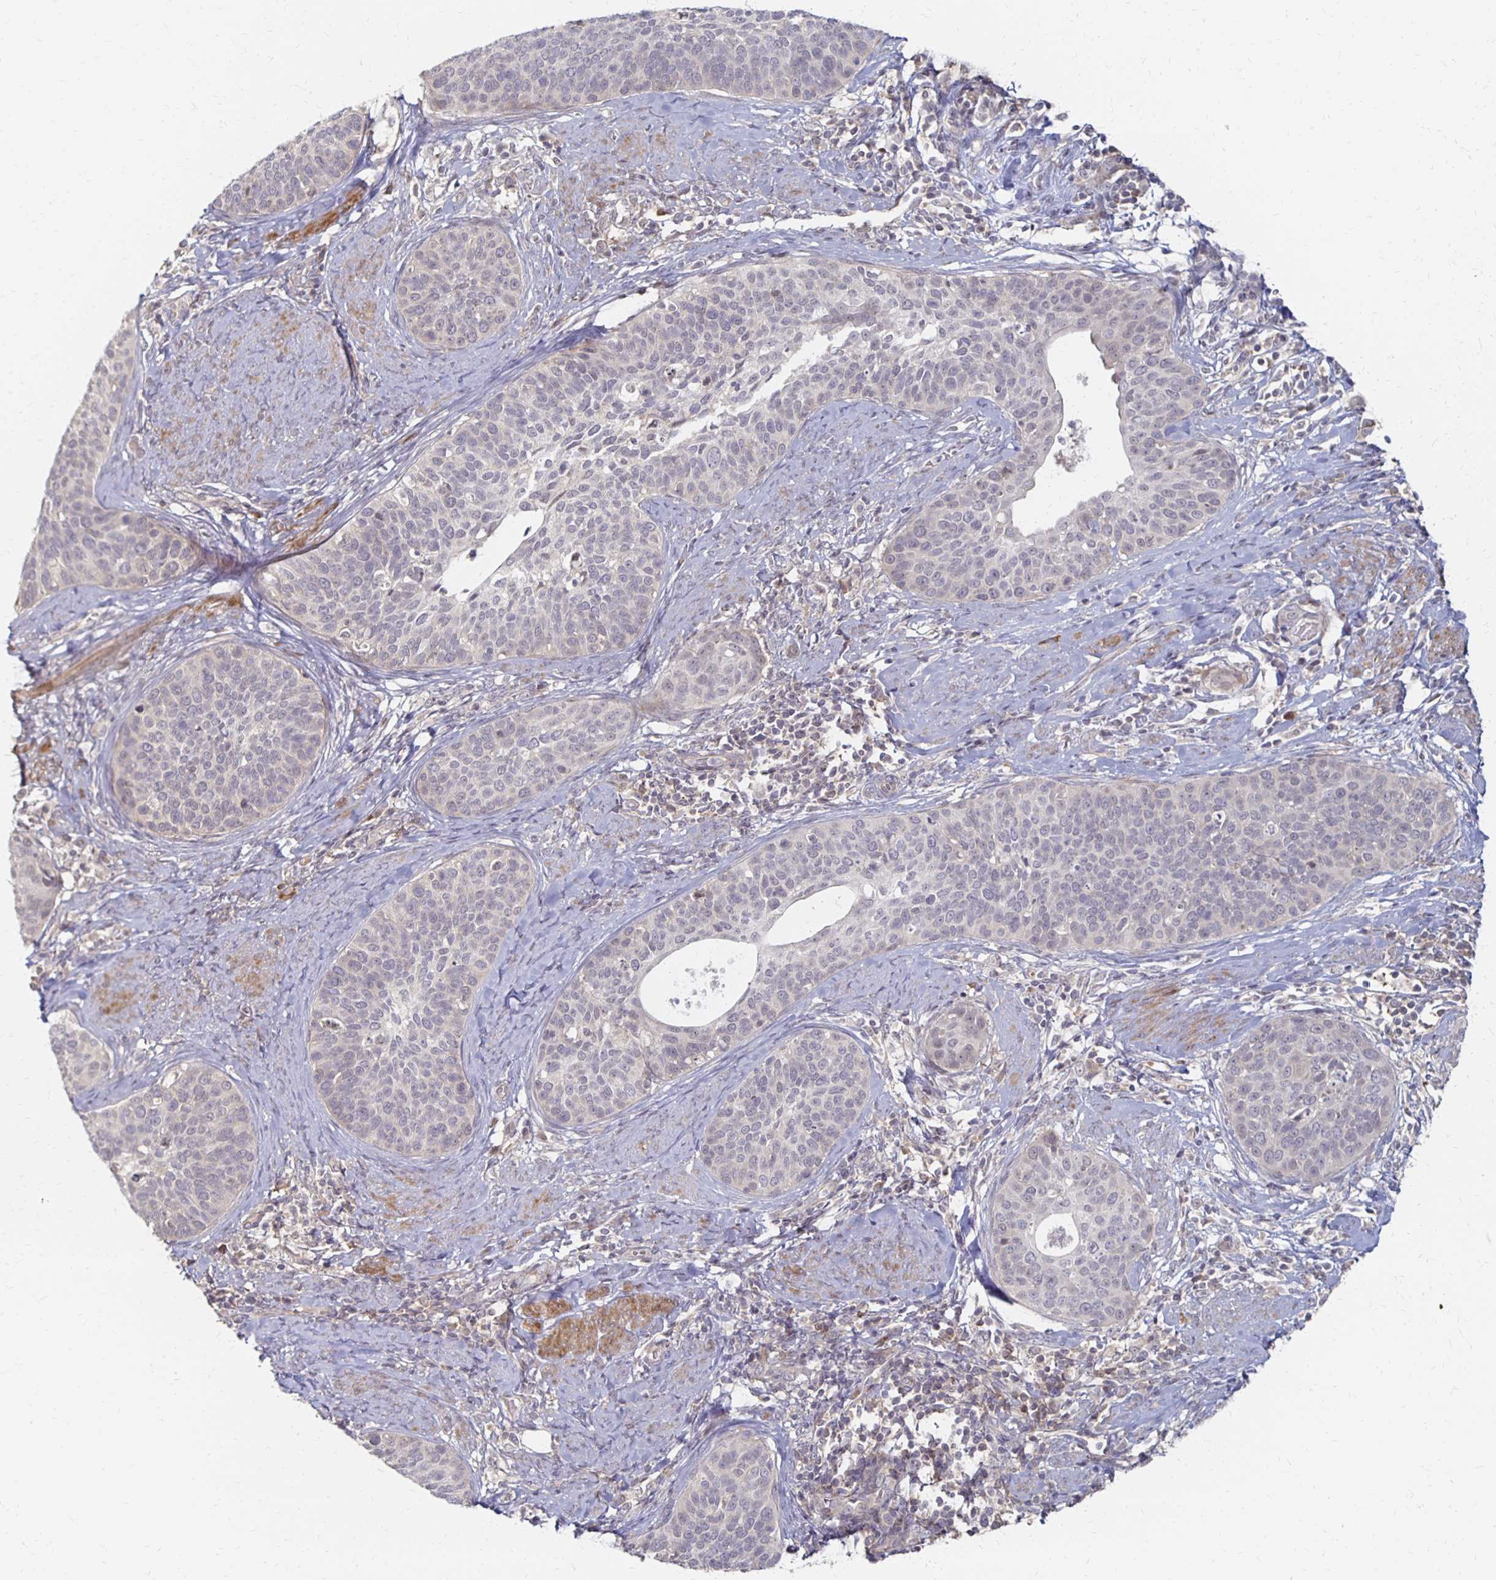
{"staining": {"intensity": "negative", "quantity": "none", "location": "none"}, "tissue": "cervical cancer", "cell_type": "Tumor cells", "image_type": "cancer", "snomed": [{"axis": "morphology", "description": "Squamous cell carcinoma, NOS"}, {"axis": "topography", "description": "Cervix"}], "caption": "Human cervical cancer (squamous cell carcinoma) stained for a protein using immunohistochemistry shows no positivity in tumor cells.", "gene": "PRKCB", "patient": {"sex": "female", "age": 69}}